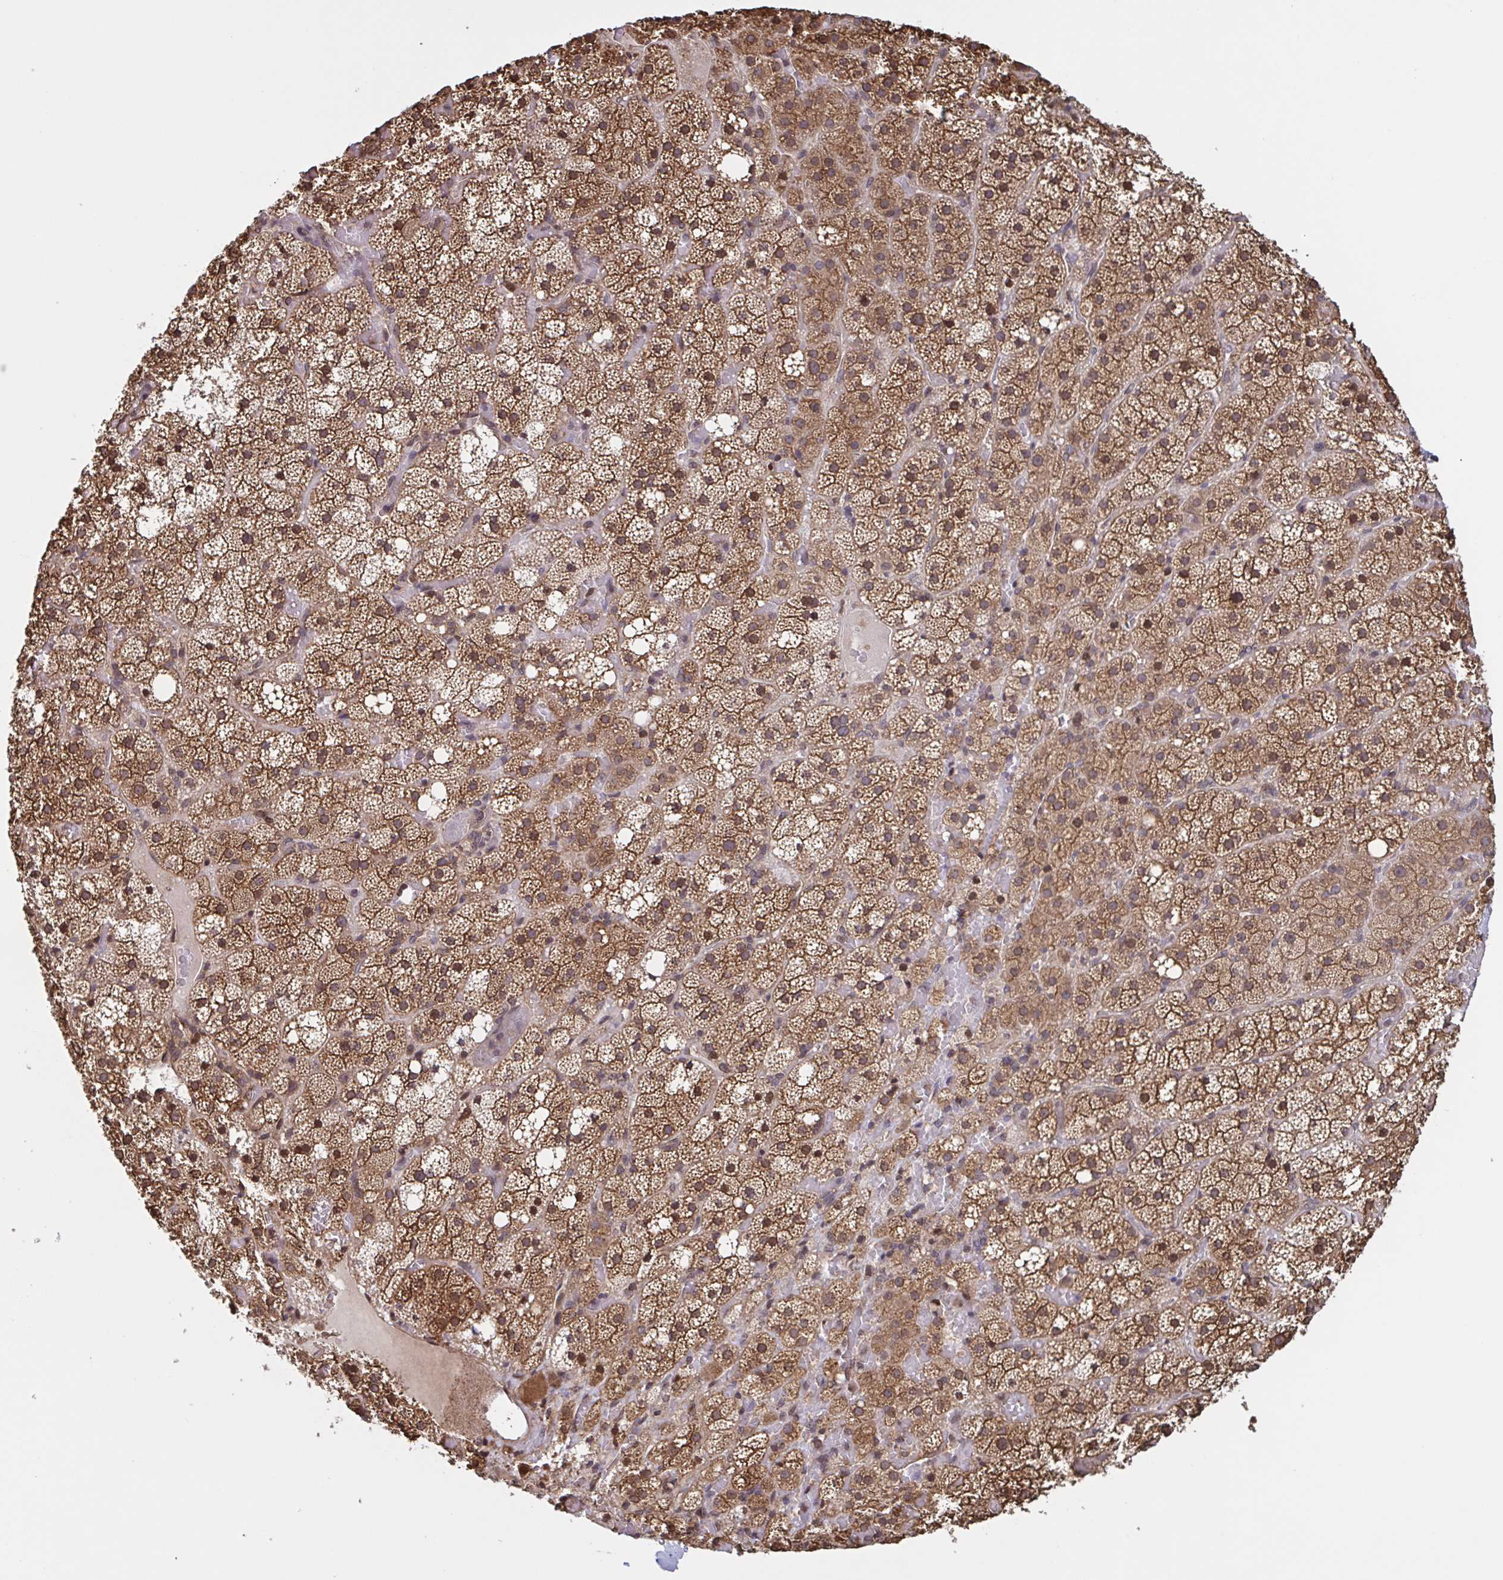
{"staining": {"intensity": "moderate", "quantity": ">75%", "location": "cytoplasmic/membranous"}, "tissue": "adrenal gland", "cell_type": "Glandular cells", "image_type": "normal", "snomed": [{"axis": "morphology", "description": "Normal tissue, NOS"}, {"axis": "topography", "description": "Adrenal gland"}], "caption": "Immunohistochemical staining of unremarkable adrenal gland exhibits medium levels of moderate cytoplasmic/membranous positivity in about >75% of glandular cells. (DAB (3,3'-diaminobenzidine) IHC with brightfield microscopy, high magnification).", "gene": "SEC63", "patient": {"sex": "male", "age": 53}}